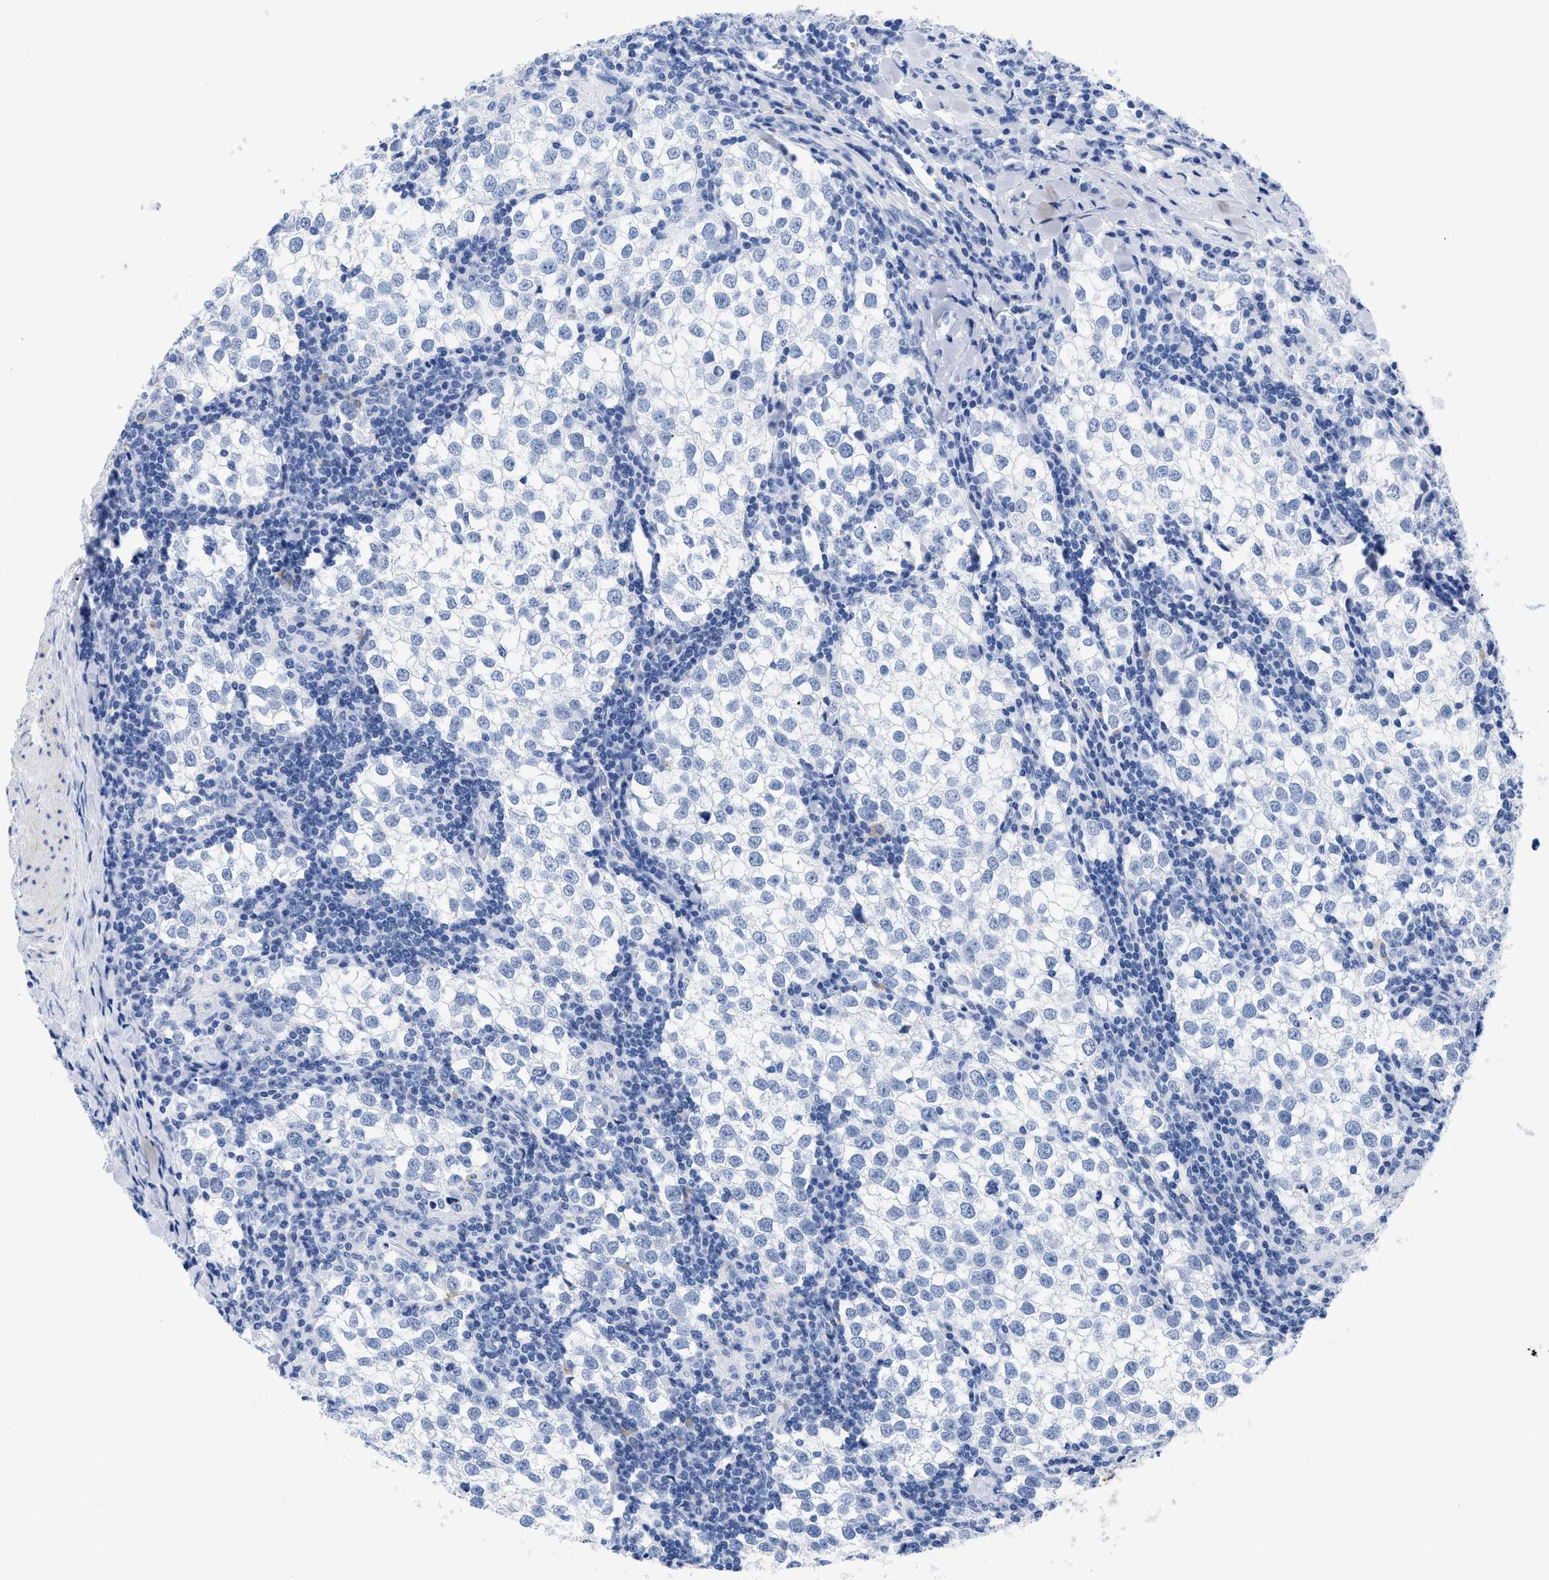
{"staining": {"intensity": "negative", "quantity": "none", "location": "none"}, "tissue": "testis cancer", "cell_type": "Tumor cells", "image_type": "cancer", "snomed": [{"axis": "morphology", "description": "Seminoma, NOS"}, {"axis": "morphology", "description": "Carcinoma, Embryonal, NOS"}, {"axis": "topography", "description": "Testis"}], "caption": "The histopathology image shows no staining of tumor cells in testis cancer (embryonal carcinoma). (Immunohistochemistry, brightfield microscopy, high magnification).", "gene": "DUSP26", "patient": {"sex": "male", "age": 36}}